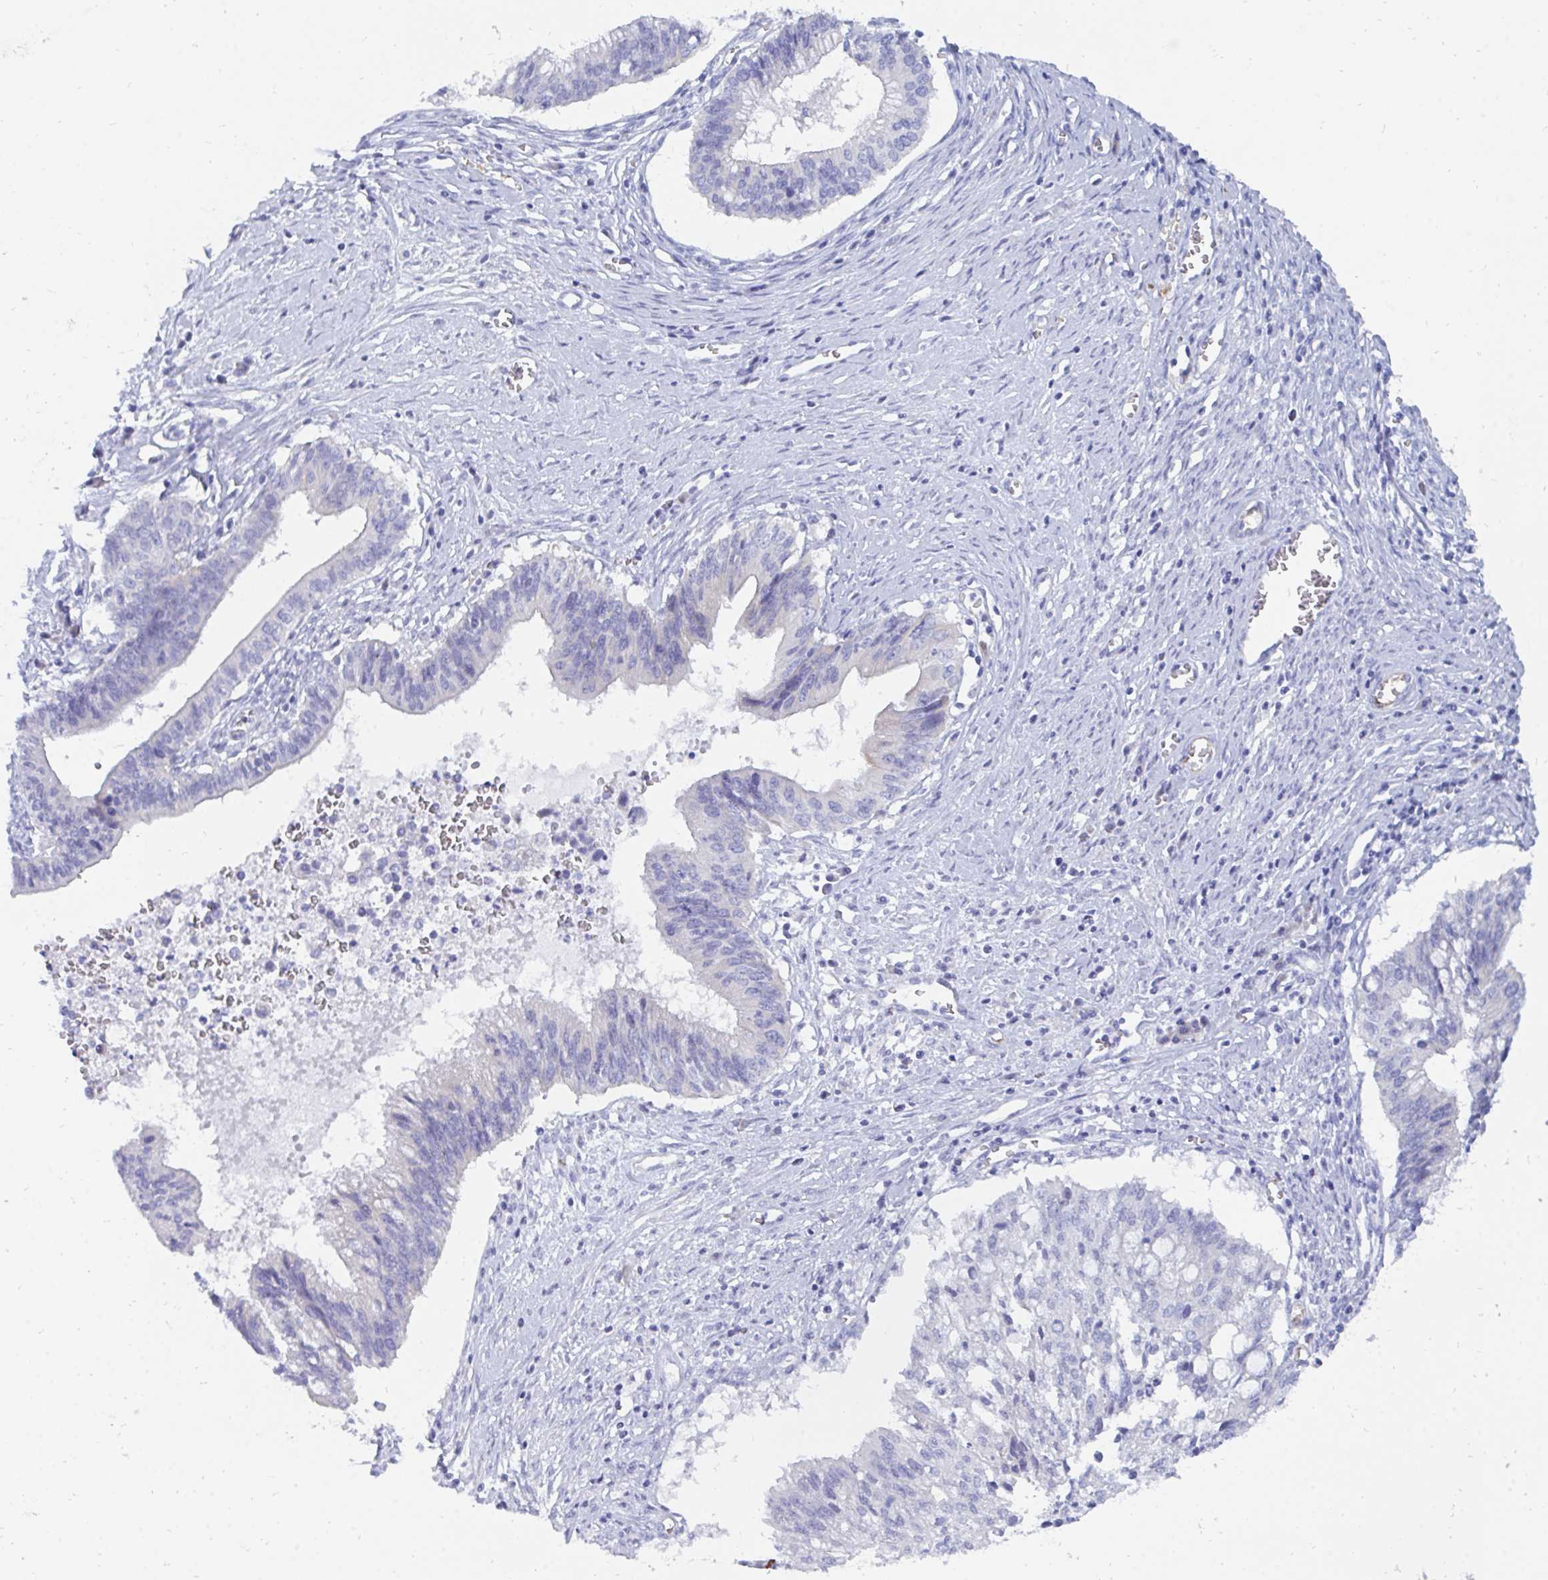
{"staining": {"intensity": "negative", "quantity": "none", "location": "none"}, "tissue": "cervical cancer", "cell_type": "Tumor cells", "image_type": "cancer", "snomed": [{"axis": "morphology", "description": "Adenocarcinoma, NOS"}, {"axis": "topography", "description": "Cervix"}], "caption": "High power microscopy micrograph of an immunohistochemistry image of cervical adenocarcinoma, revealing no significant expression in tumor cells. (Stains: DAB (3,3'-diaminobenzidine) IHC with hematoxylin counter stain, Microscopy: brightfield microscopy at high magnification).", "gene": "MROH2B", "patient": {"sex": "female", "age": 44}}